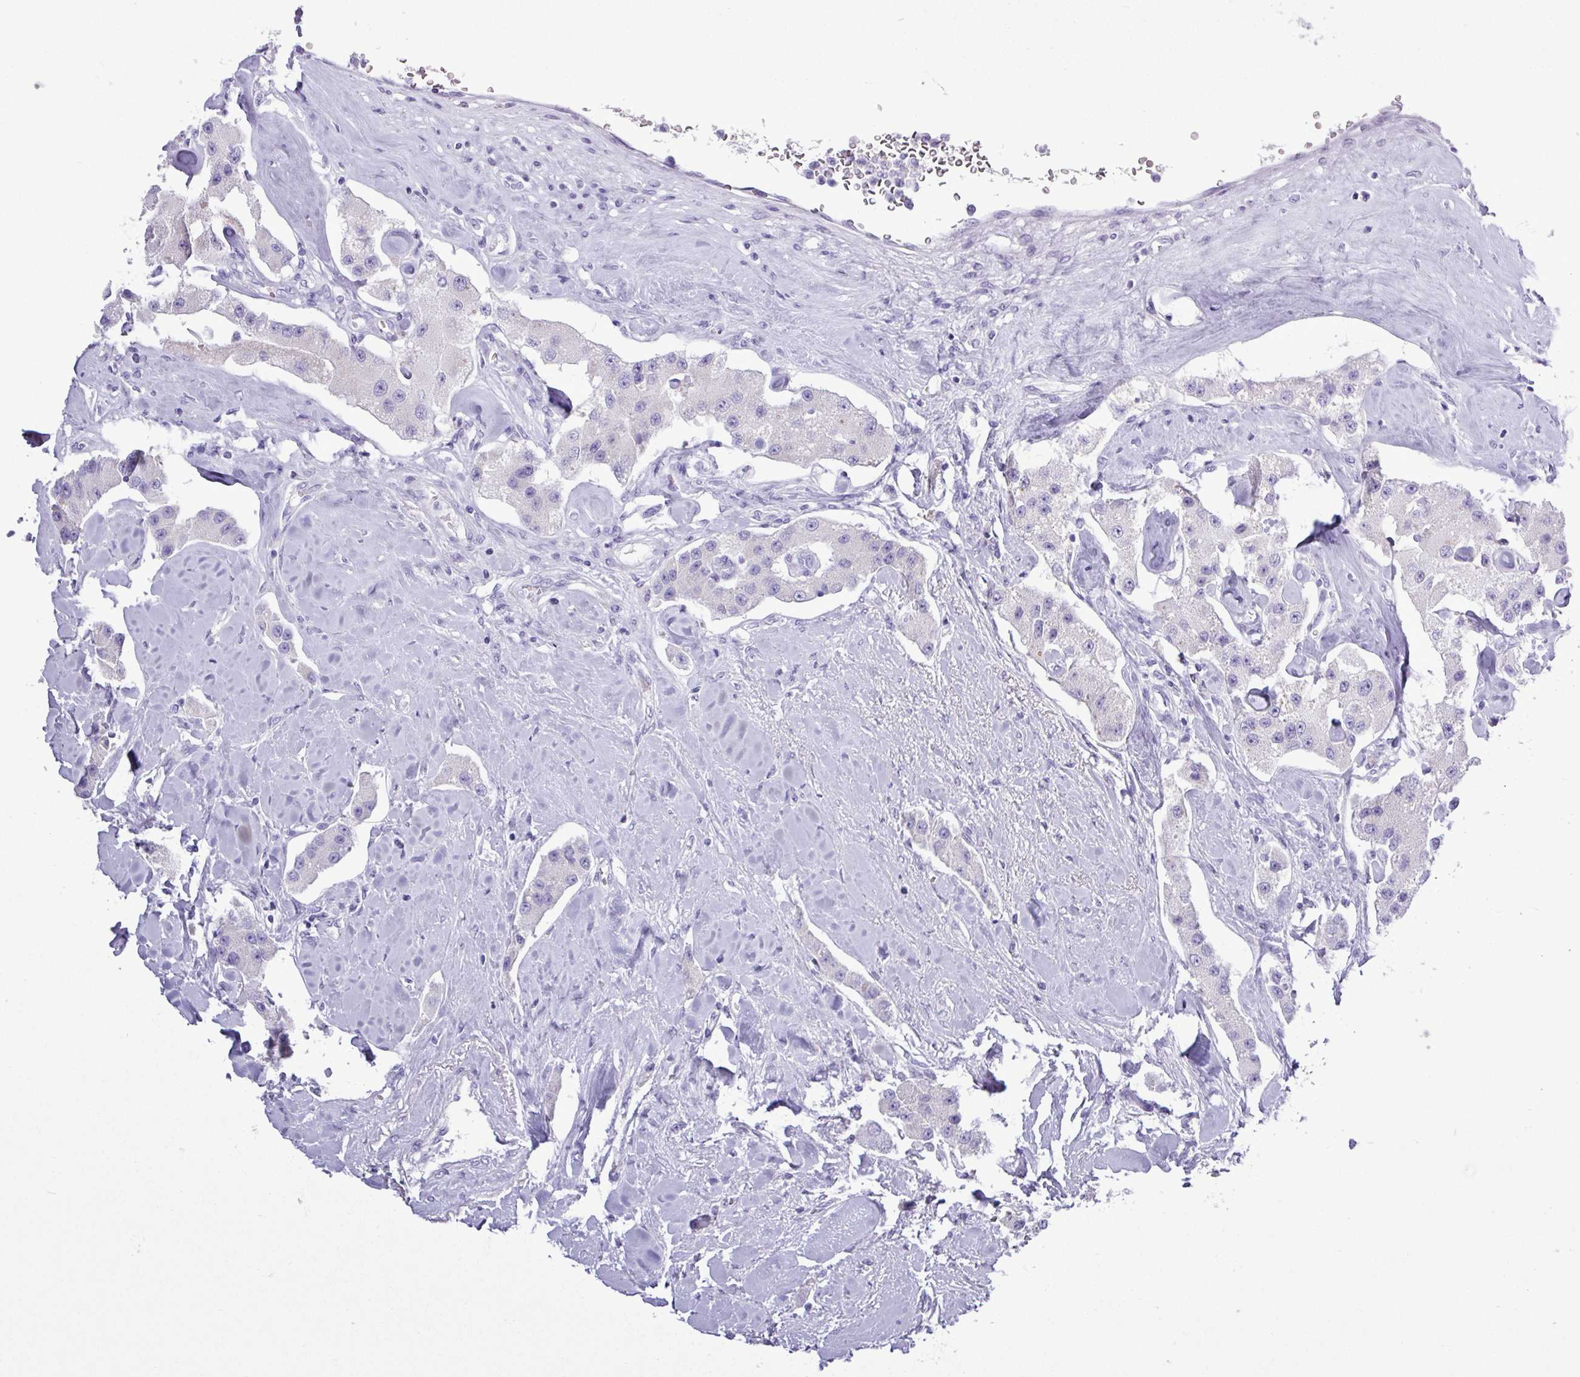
{"staining": {"intensity": "negative", "quantity": "none", "location": "none"}, "tissue": "carcinoid", "cell_type": "Tumor cells", "image_type": "cancer", "snomed": [{"axis": "morphology", "description": "Carcinoid, malignant, NOS"}, {"axis": "topography", "description": "Pancreas"}], "caption": "DAB immunohistochemical staining of human malignant carcinoid demonstrates no significant positivity in tumor cells. The staining was performed using DAB (3,3'-diaminobenzidine) to visualize the protein expression in brown, while the nuclei were stained in blue with hematoxylin (Magnification: 20x).", "gene": "ALDH3A1", "patient": {"sex": "male", "age": 41}}